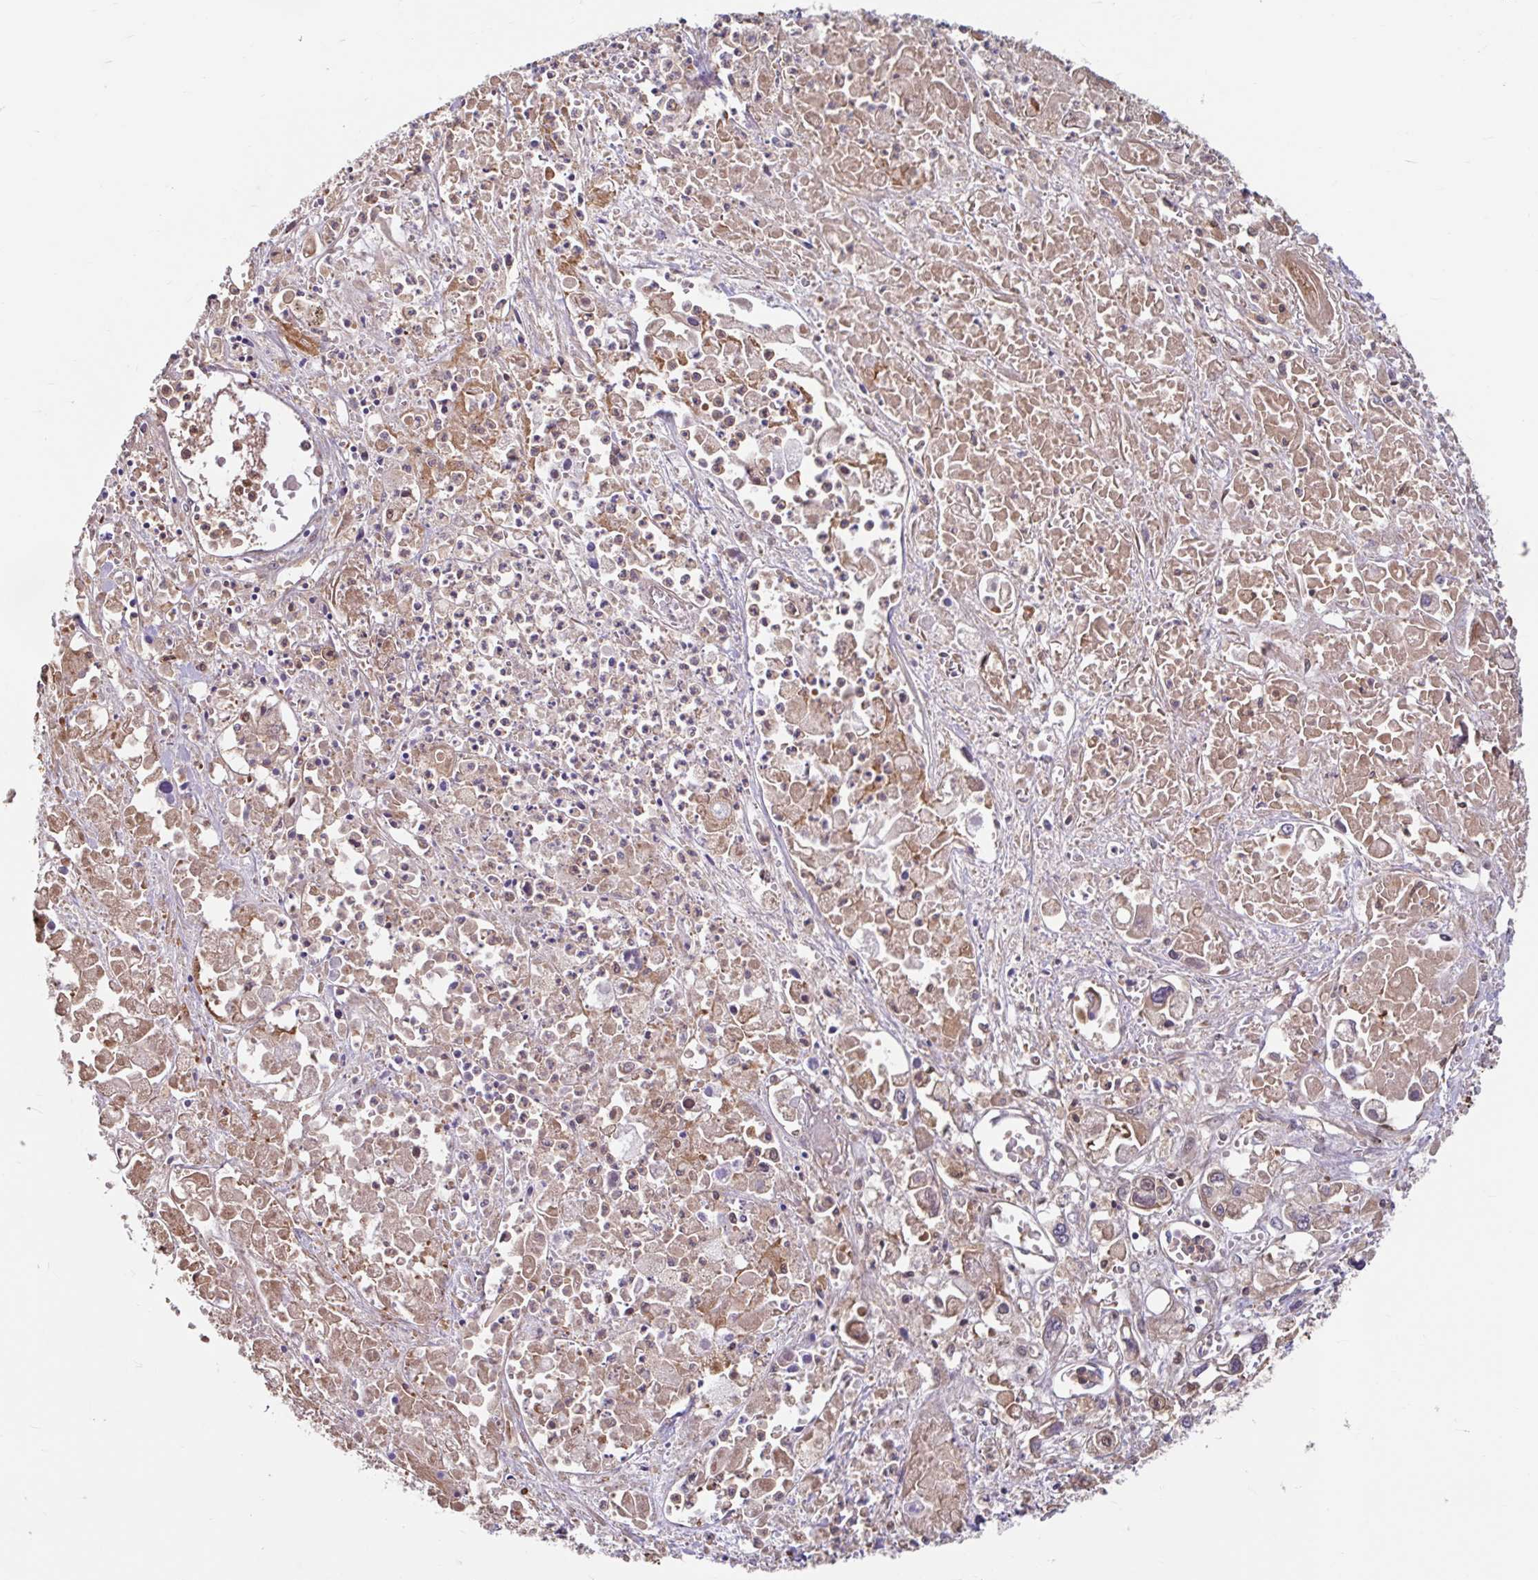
{"staining": {"intensity": "negative", "quantity": "none", "location": "none"}, "tissue": "pancreatic cancer", "cell_type": "Tumor cells", "image_type": "cancer", "snomed": [{"axis": "morphology", "description": "Adenocarcinoma, NOS"}, {"axis": "topography", "description": "Pancreas"}], "caption": "Immunohistochemical staining of human adenocarcinoma (pancreatic) reveals no significant positivity in tumor cells.", "gene": "BLVRA", "patient": {"sex": "male", "age": 71}}